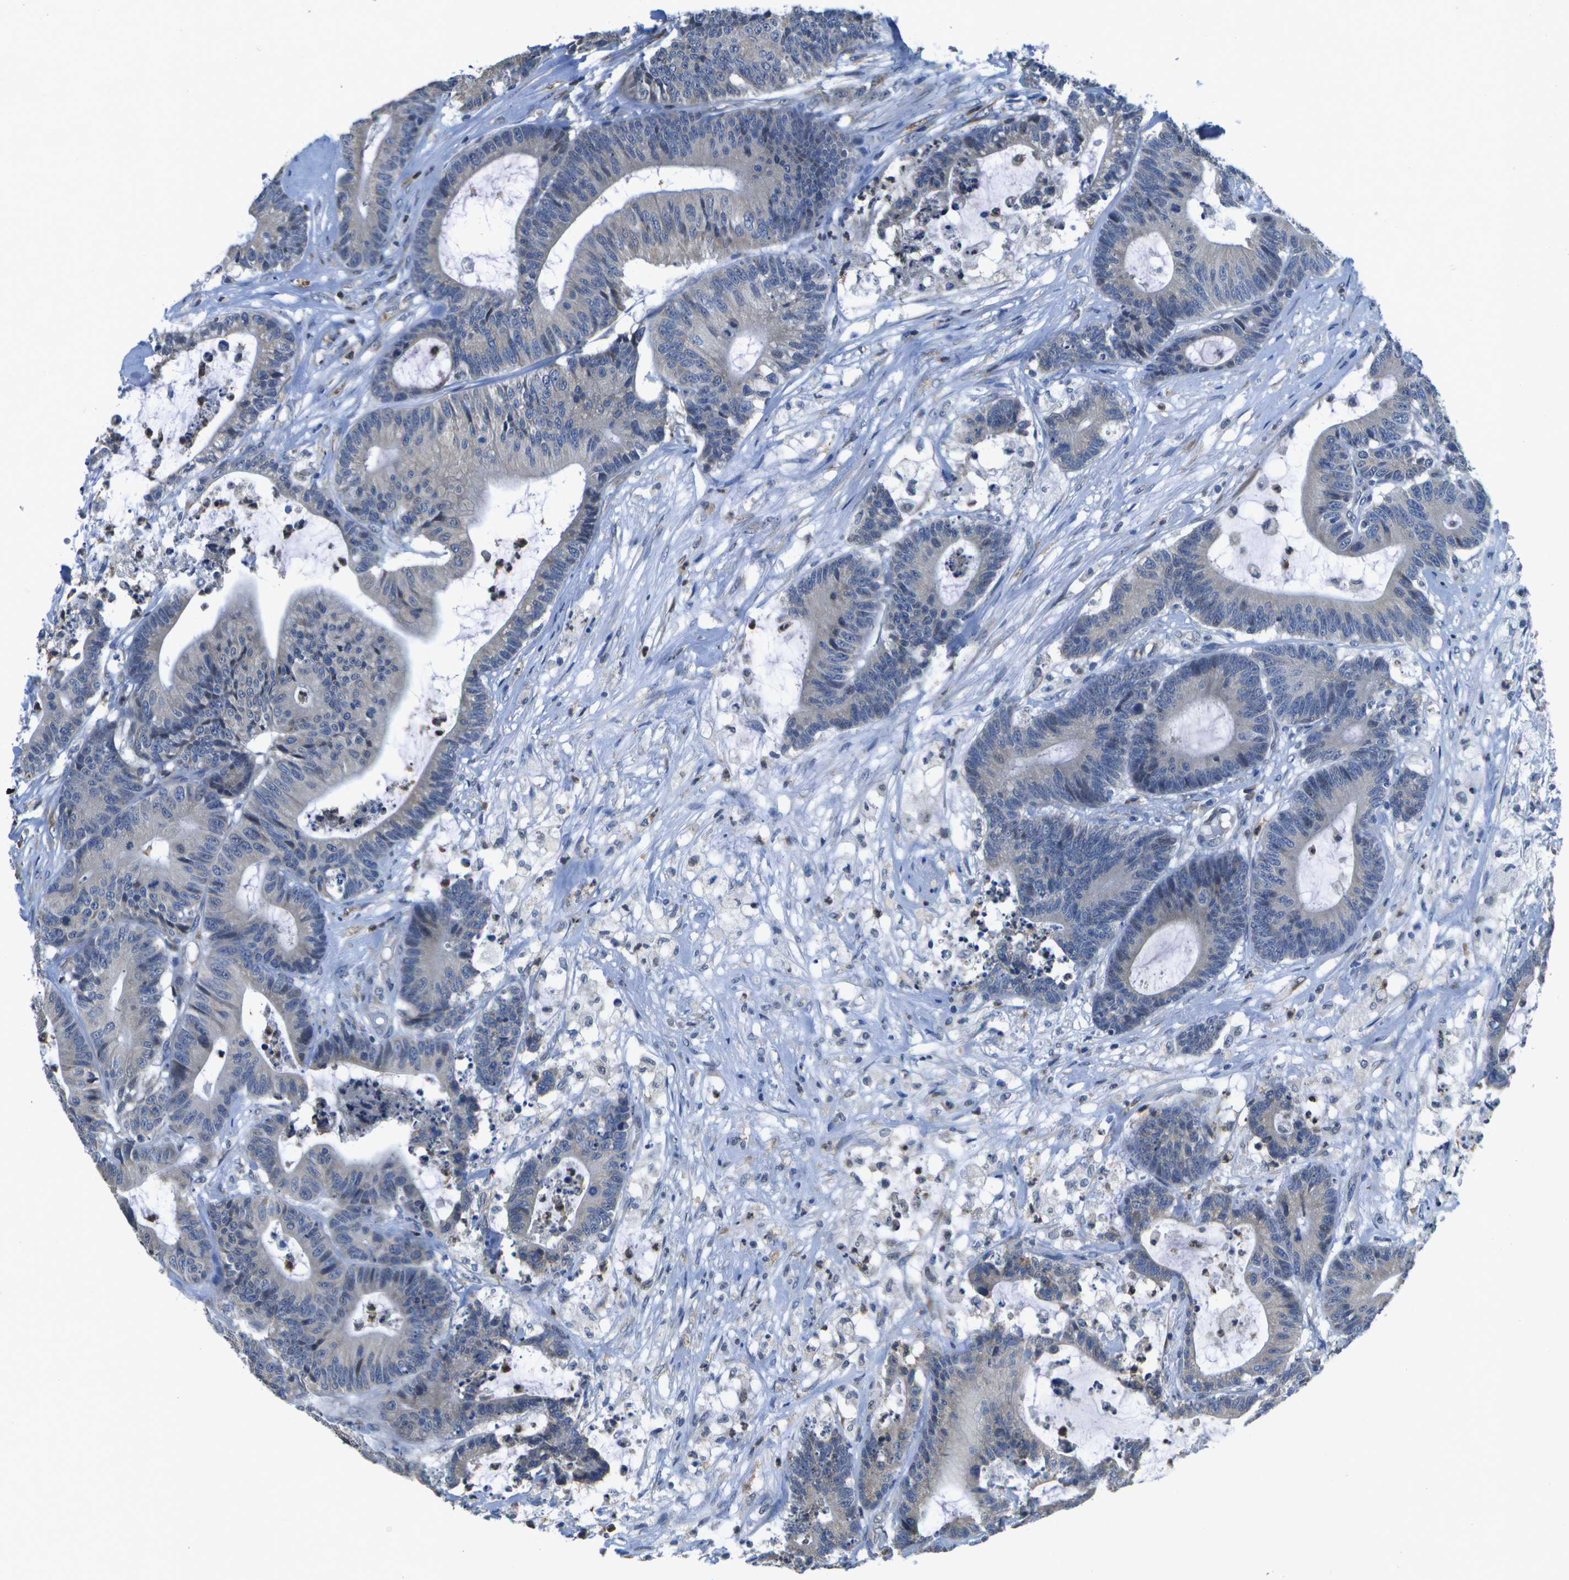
{"staining": {"intensity": "negative", "quantity": "none", "location": "none"}, "tissue": "colorectal cancer", "cell_type": "Tumor cells", "image_type": "cancer", "snomed": [{"axis": "morphology", "description": "Adenocarcinoma, NOS"}, {"axis": "topography", "description": "Colon"}], "caption": "High magnification brightfield microscopy of colorectal cancer stained with DAB (brown) and counterstained with hematoxylin (blue): tumor cells show no significant staining.", "gene": "DSE", "patient": {"sex": "female", "age": 84}}